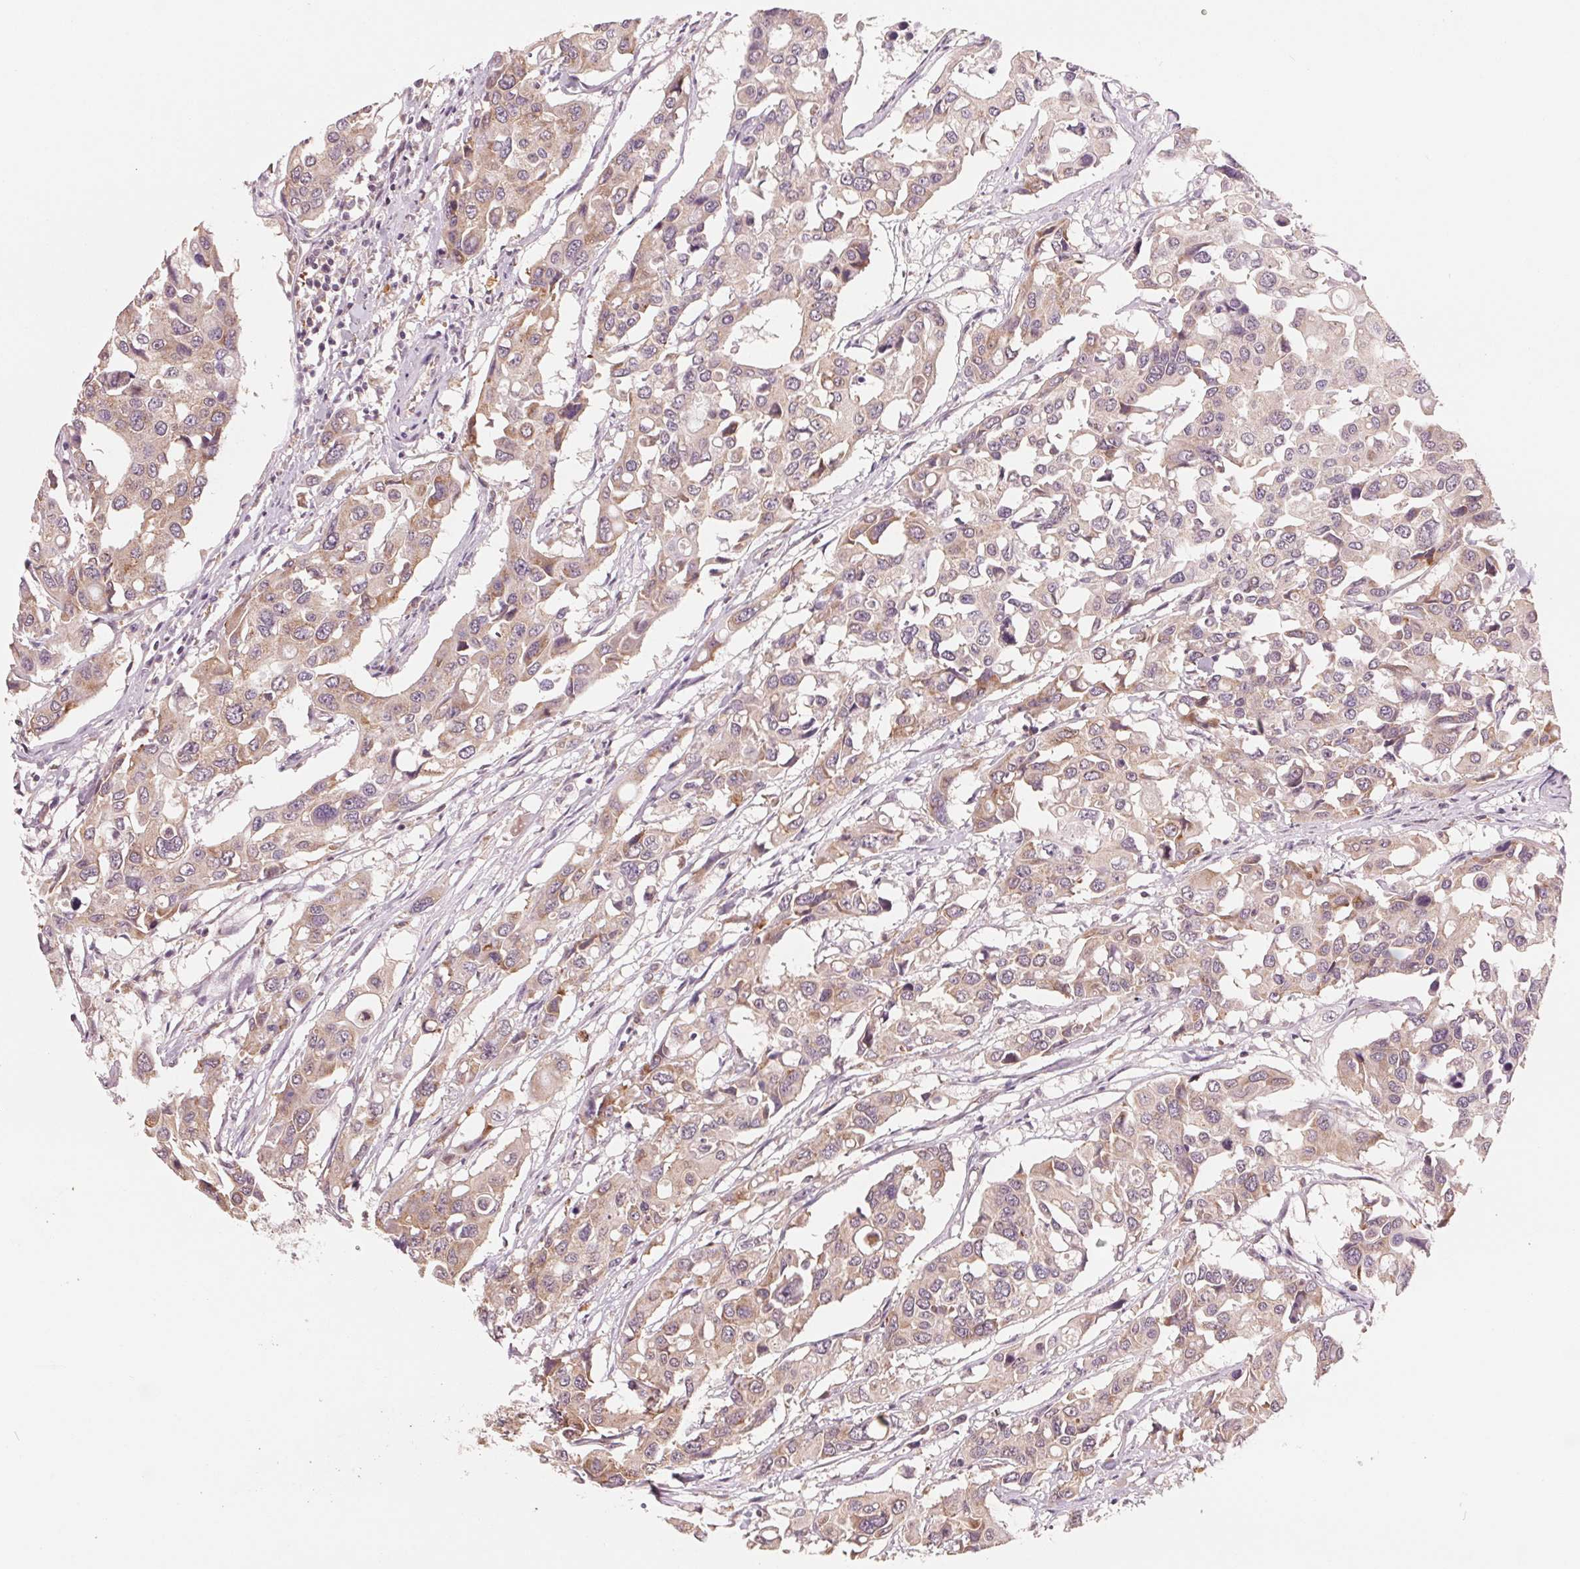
{"staining": {"intensity": "weak", "quantity": ">75%", "location": "cytoplasmic/membranous"}, "tissue": "colorectal cancer", "cell_type": "Tumor cells", "image_type": "cancer", "snomed": [{"axis": "morphology", "description": "Adenocarcinoma, NOS"}, {"axis": "topography", "description": "Colon"}], "caption": "Adenocarcinoma (colorectal) tissue displays weak cytoplasmic/membranous staining in about >75% of tumor cells, visualized by immunohistochemistry. (DAB (3,3'-diaminobenzidine) IHC with brightfield microscopy, high magnification).", "gene": "GIGYF2", "patient": {"sex": "male", "age": 77}}